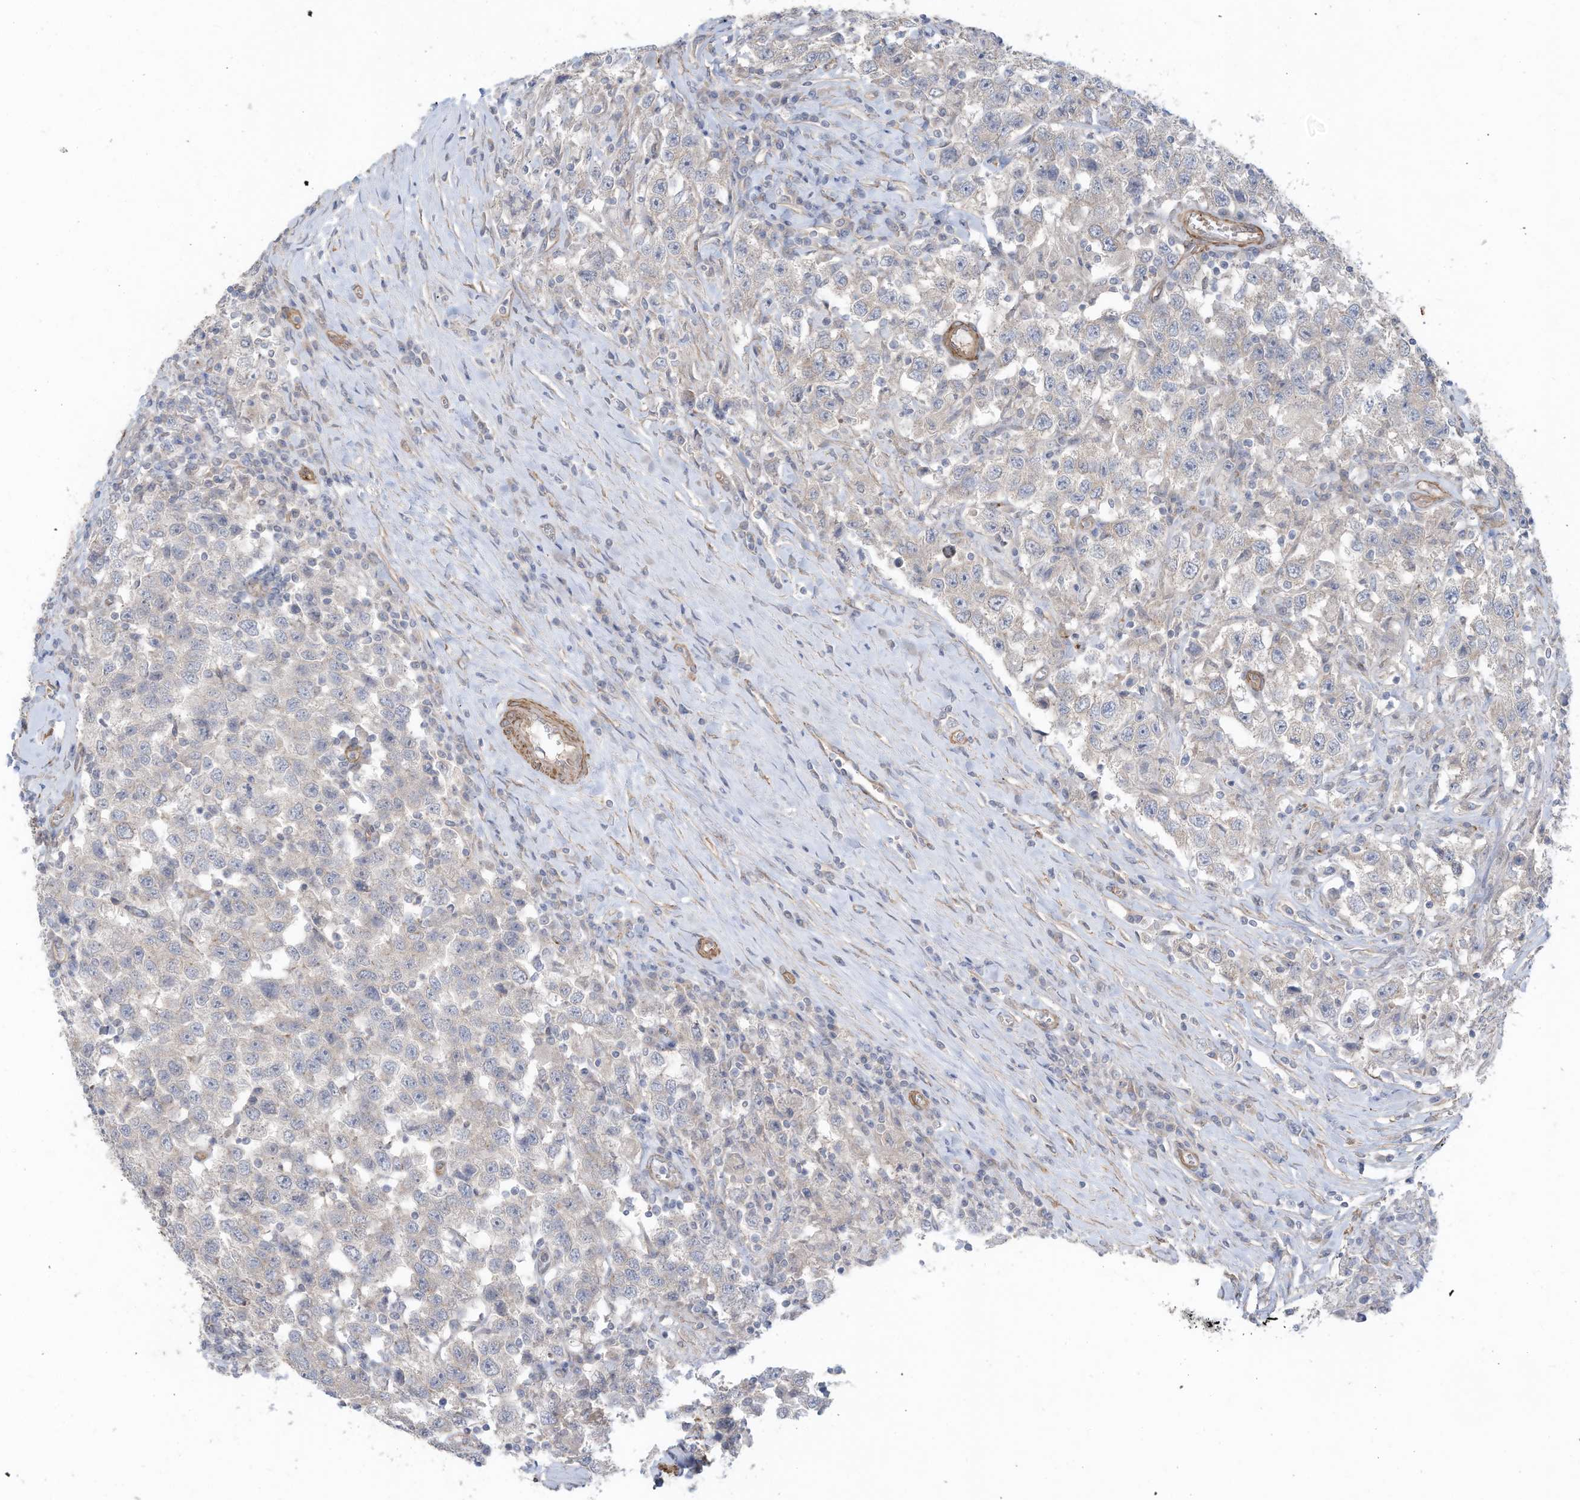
{"staining": {"intensity": "negative", "quantity": "none", "location": "none"}, "tissue": "testis cancer", "cell_type": "Tumor cells", "image_type": "cancer", "snomed": [{"axis": "morphology", "description": "Seminoma, NOS"}, {"axis": "topography", "description": "Testis"}], "caption": "IHC micrograph of neoplastic tissue: testis cancer (seminoma) stained with DAB (3,3'-diaminobenzidine) reveals no significant protein expression in tumor cells. (Brightfield microscopy of DAB immunohistochemistry (IHC) at high magnification).", "gene": "SLC17A7", "patient": {"sex": "male", "age": 41}}